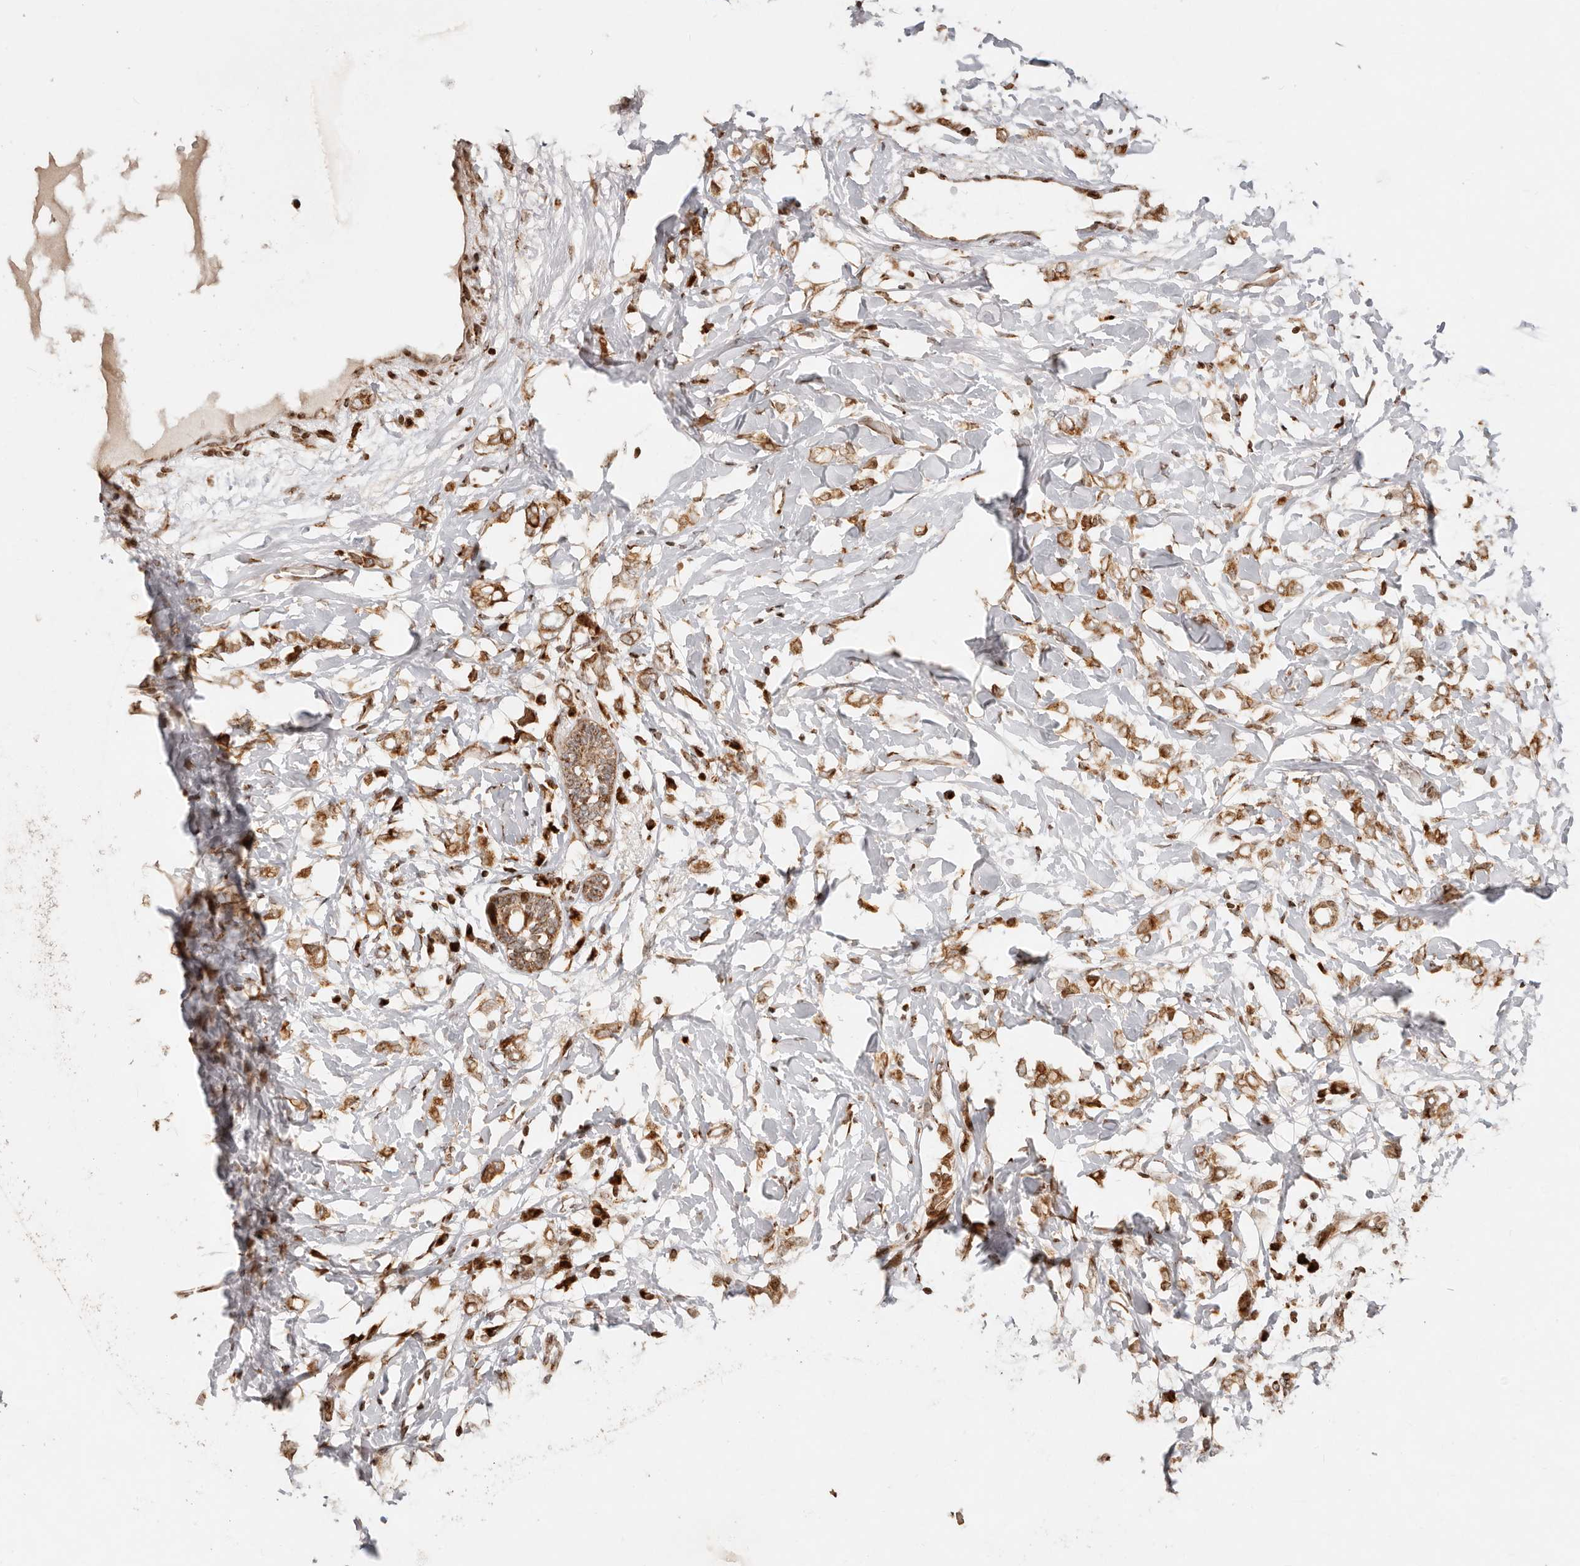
{"staining": {"intensity": "moderate", "quantity": ">75%", "location": "cytoplasmic/membranous"}, "tissue": "breast cancer", "cell_type": "Tumor cells", "image_type": "cancer", "snomed": [{"axis": "morphology", "description": "Normal tissue, NOS"}, {"axis": "morphology", "description": "Lobular carcinoma"}, {"axis": "topography", "description": "Breast"}], "caption": "Breast cancer (lobular carcinoma) stained with immunohistochemistry (IHC) reveals moderate cytoplasmic/membranous positivity in approximately >75% of tumor cells.", "gene": "TRIM4", "patient": {"sex": "female", "age": 47}}